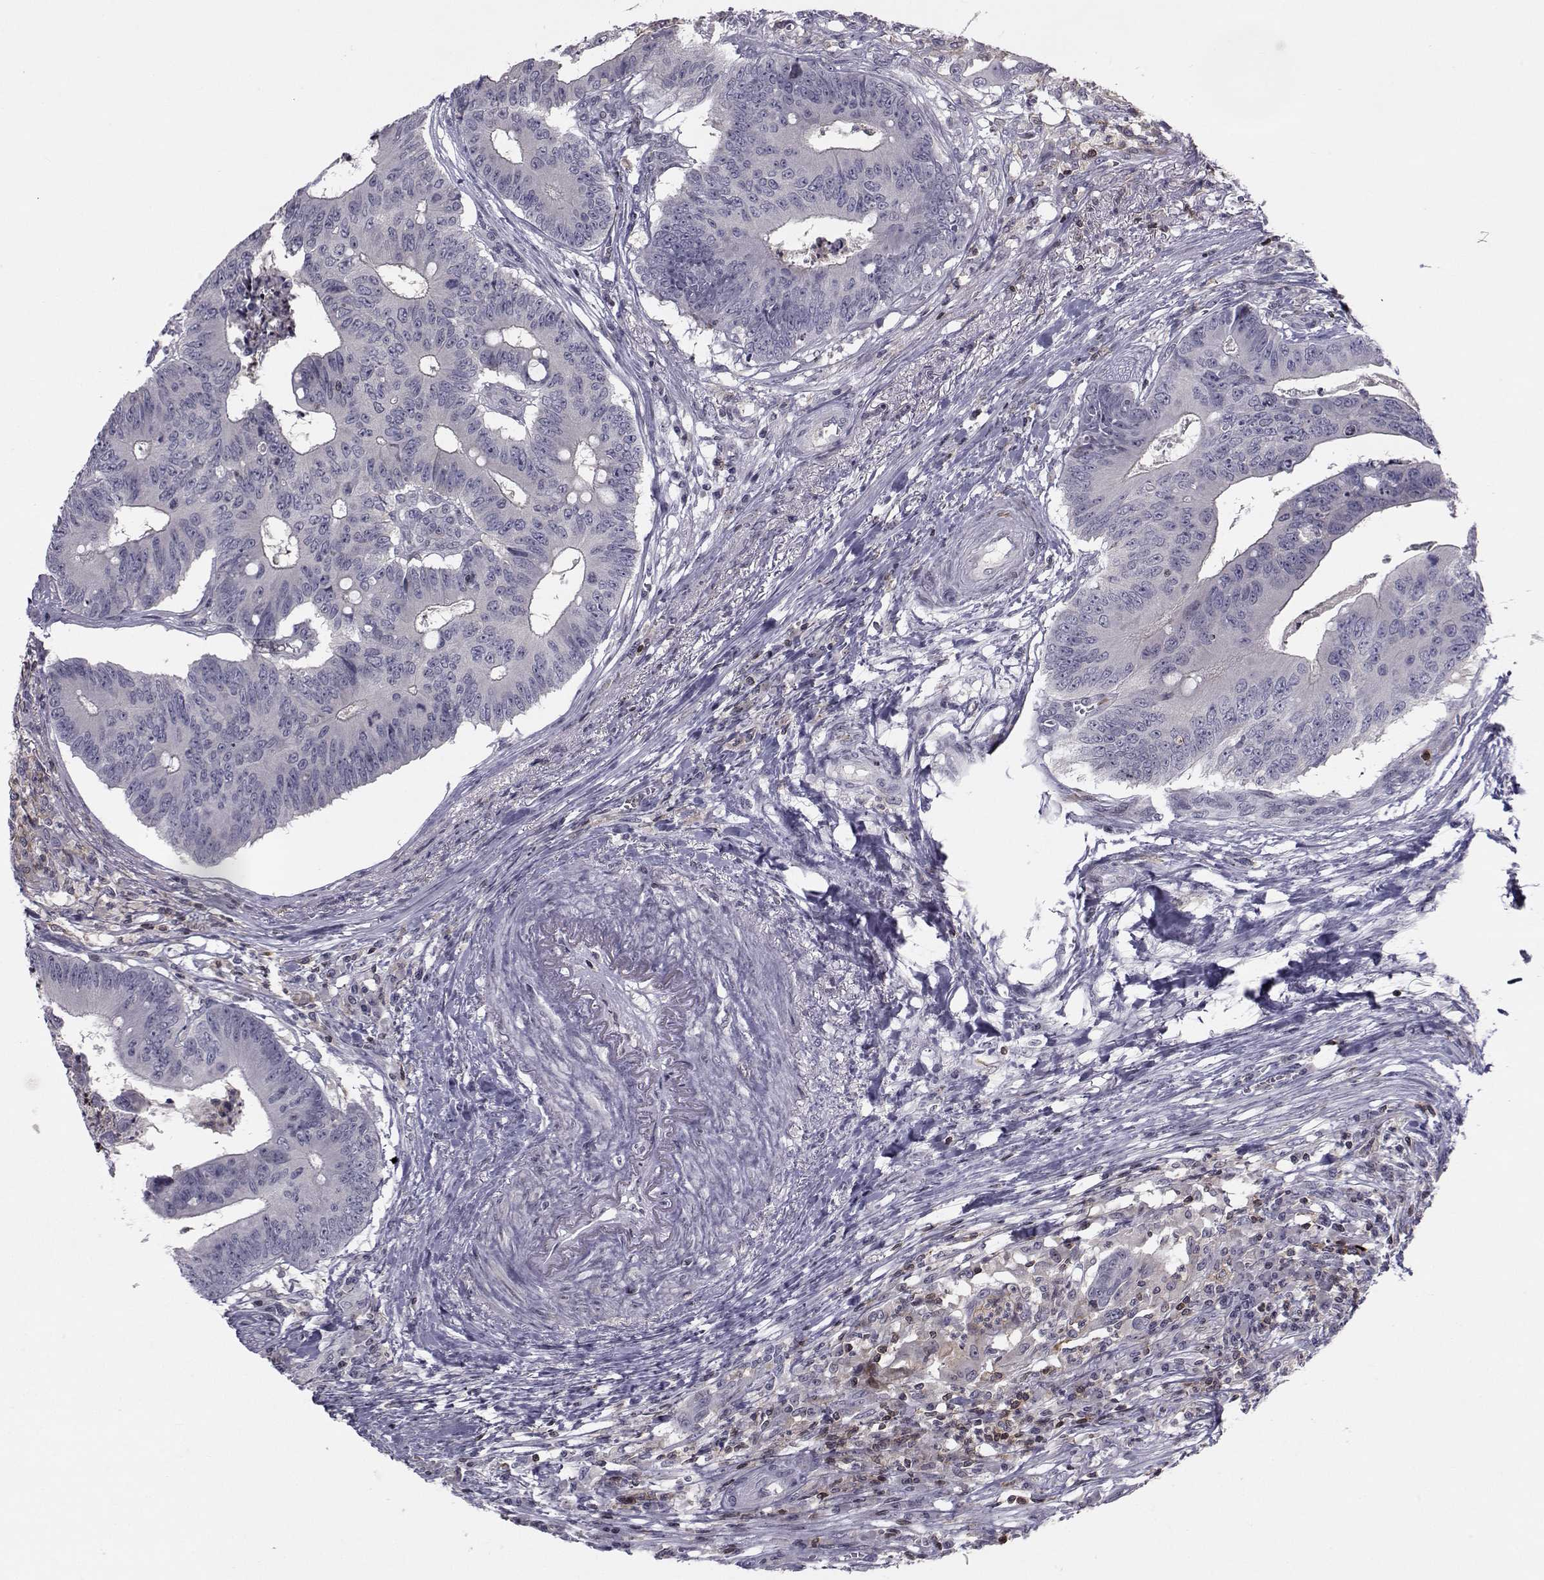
{"staining": {"intensity": "negative", "quantity": "none", "location": "none"}, "tissue": "colorectal cancer", "cell_type": "Tumor cells", "image_type": "cancer", "snomed": [{"axis": "morphology", "description": "Adenocarcinoma, NOS"}, {"axis": "topography", "description": "Colon"}], "caption": "This histopathology image is of colorectal cancer (adenocarcinoma) stained with immunohistochemistry to label a protein in brown with the nuclei are counter-stained blue. There is no expression in tumor cells. (DAB immunohistochemistry (IHC) with hematoxylin counter stain).", "gene": "PCP4L1", "patient": {"sex": "male", "age": 84}}